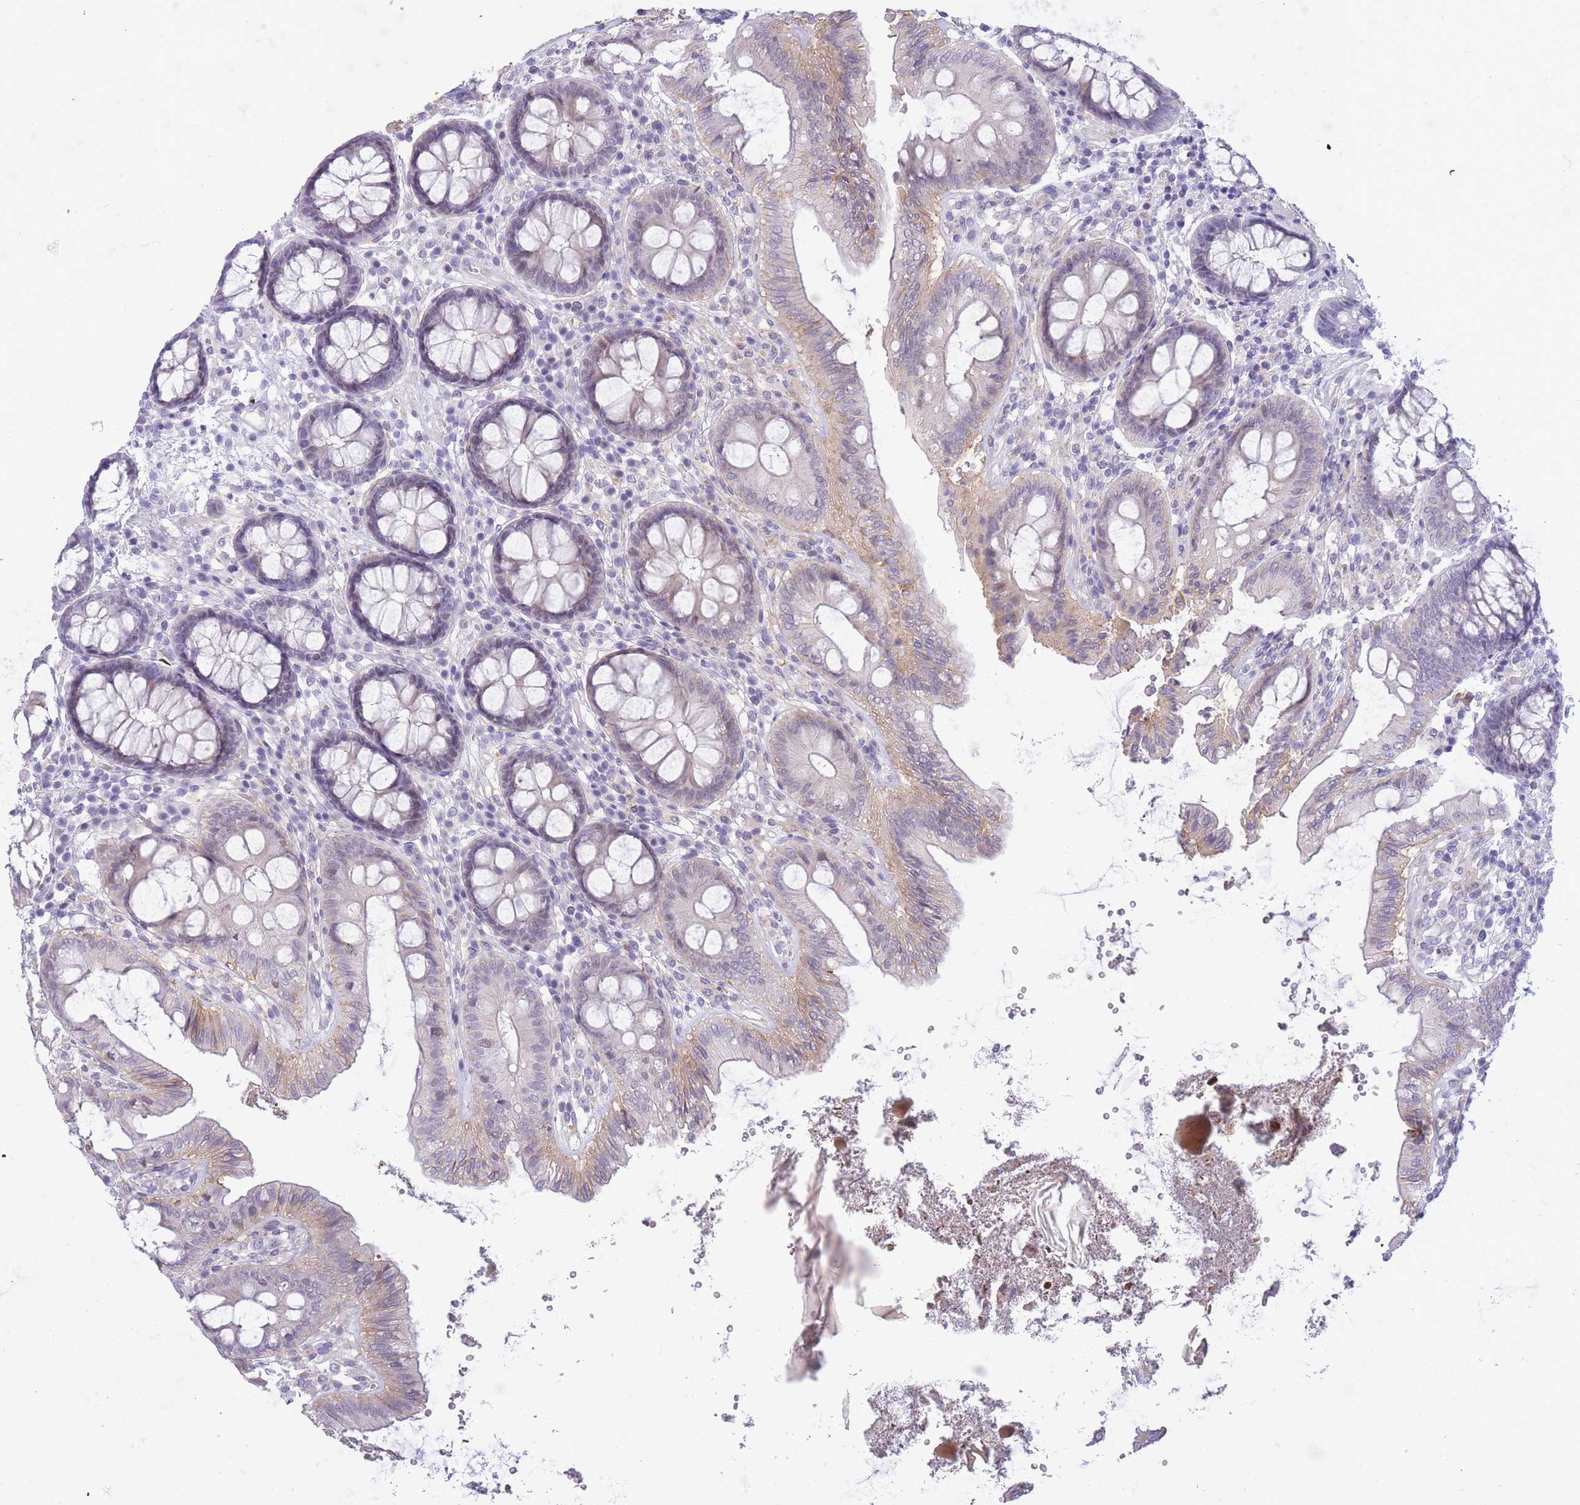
{"staining": {"intensity": "negative", "quantity": "none", "location": "none"}, "tissue": "colon", "cell_type": "Endothelial cells", "image_type": "normal", "snomed": [{"axis": "morphology", "description": "Normal tissue, NOS"}, {"axis": "topography", "description": "Colon"}], "caption": "Immunohistochemistry (IHC) photomicrograph of unremarkable colon: colon stained with DAB (3,3'-diaminobenzidine) demonstrates no significant protein expression in endothelial cells.", "gene": "PRR23A", "patient": {"sex": "male", "age": 84}}